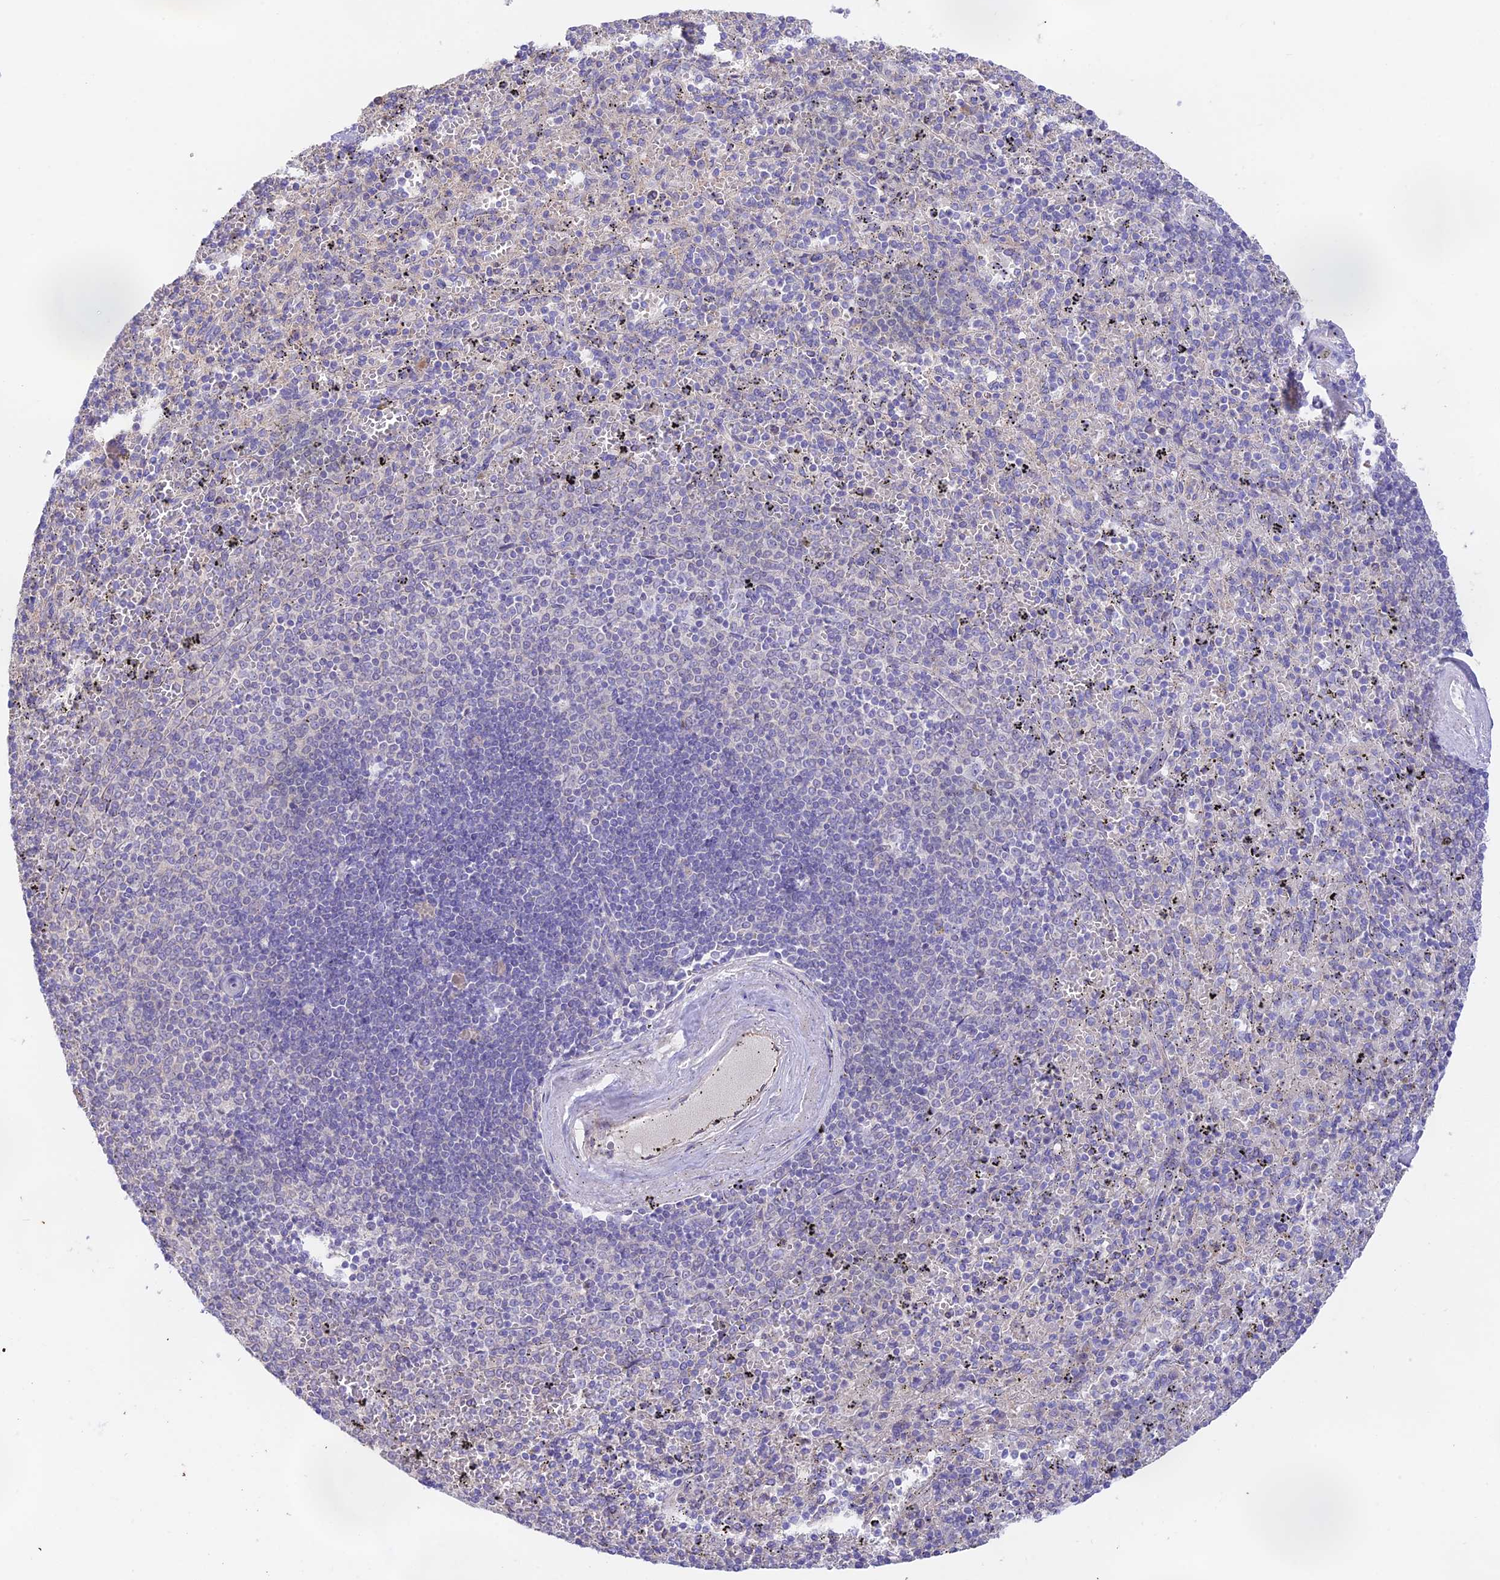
{"staining": {"intensity": "negative", "quantity": "none", "location": "none"}, "tissue": "spleen", "cell_type": "Cells in red pulp", "image_type": "normal", "snomed": [{"axis": "morphology", "description": "Normal tissue, NOS"}, {"axis": "topography", "description": "Spleen"}], "caption": "This is an immunohistochemistry micrograph of normal spleen. There is no staining in cells in red pulp.", "gene": "CAMSAP3", "patient": {"sex": "male", "age": 82}}